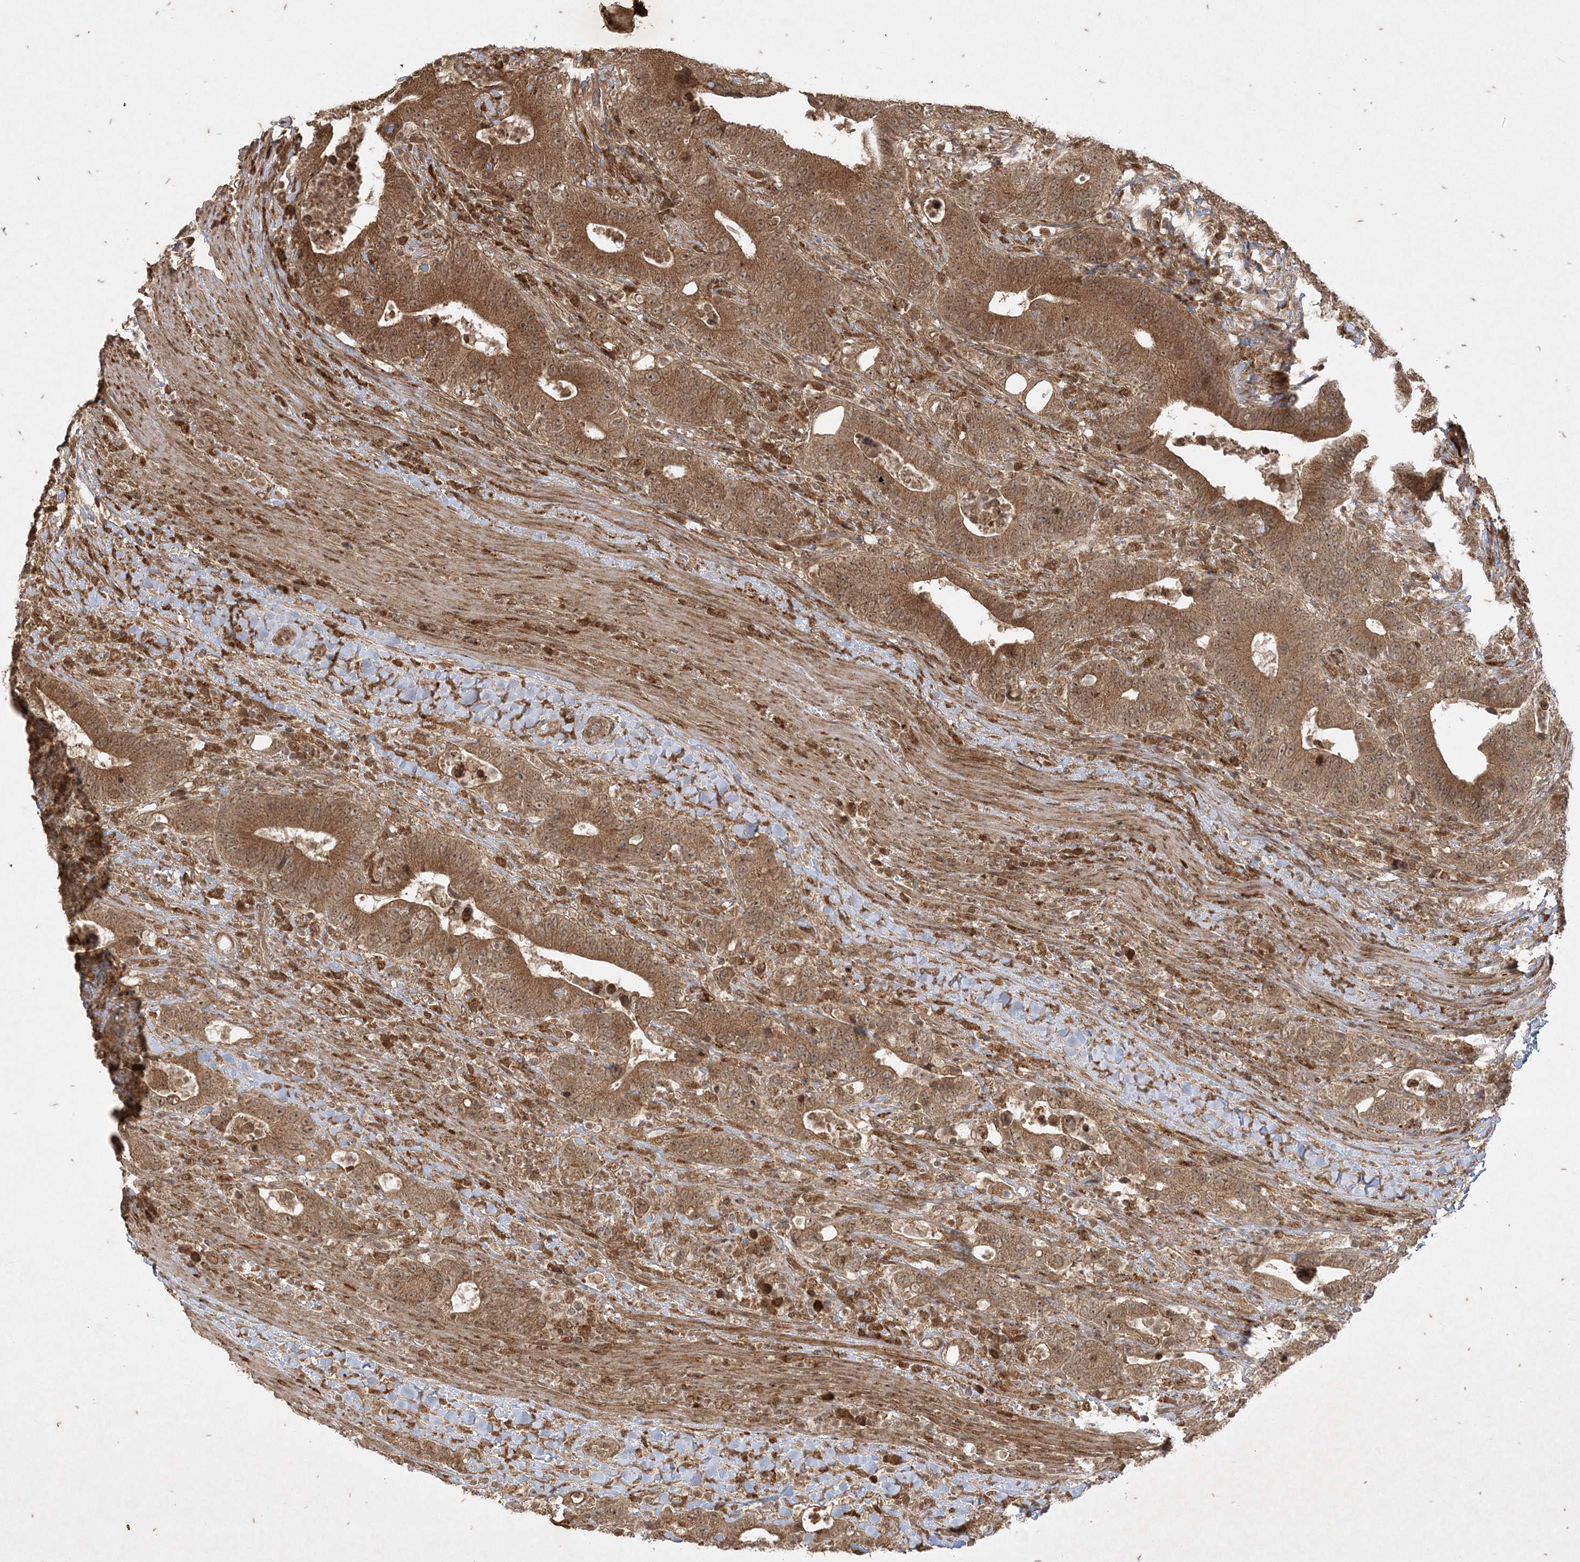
{"staining": {"intensity": "moderate", "quantity": ">75%", "location": "cytoplasmic/membranous"}, "tissue": "colorectal cancer", "cell_type": "Tumor cells", "image_type": "cancer", "snomed": [{"axis": "morphology", "description": "Adenocarcinoma, NOS"}, {"axis": "topography", "description": "Colon"}], "caption": "Immunohistochemistry (IHC) histopathology image of neoplastic tissue: human colorectal cancer stained using immunohistochemistry displays medium levels of moderate protein expression localized specifically in the cytoplasmic/membranous of tumor cells, appearing as a cytoplasmic/membranous brown color.", "gene": "RRAS", "patient": {"sex": "female", "age": 75}}